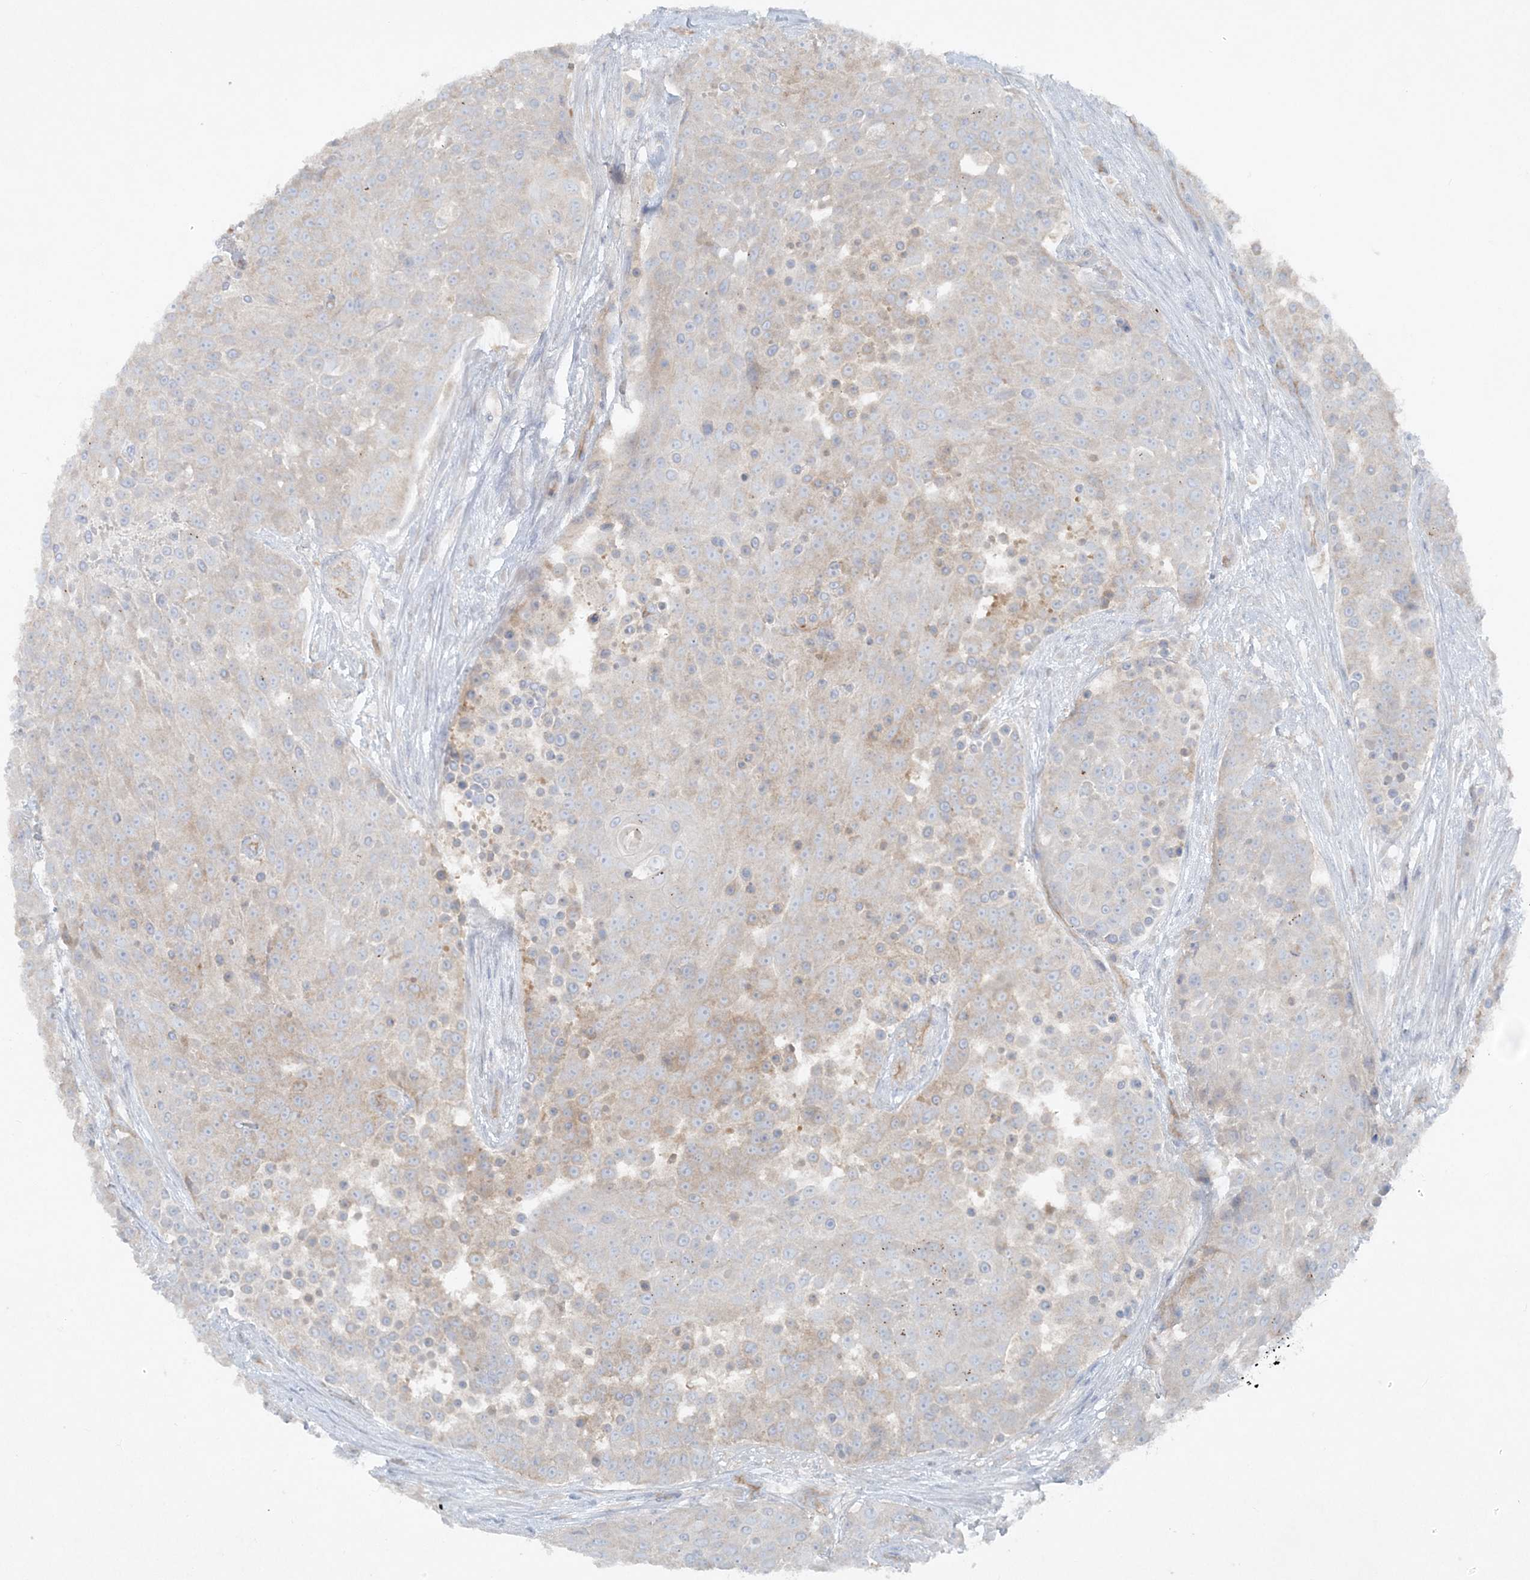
{"staining": {"intensity": "weak", "quantity": "<25%", "location": "cytoplasmic/membranous"}, "tissue": "urothelial cancer", "cell_type": "Tumor cells", "image_type": "cancer", "snomed": [{"axis": "morphology", "description": "Urothelial carcinoma, High grade"}, {"axis": "topography", "description": "Urinary bladder"}], "caption": "This is an IHC histopathology image of urothelial cancer. There is no expression in tumor cells.", "gene": "ATP11A", "patient": {"sex": "female", "age": 63}}